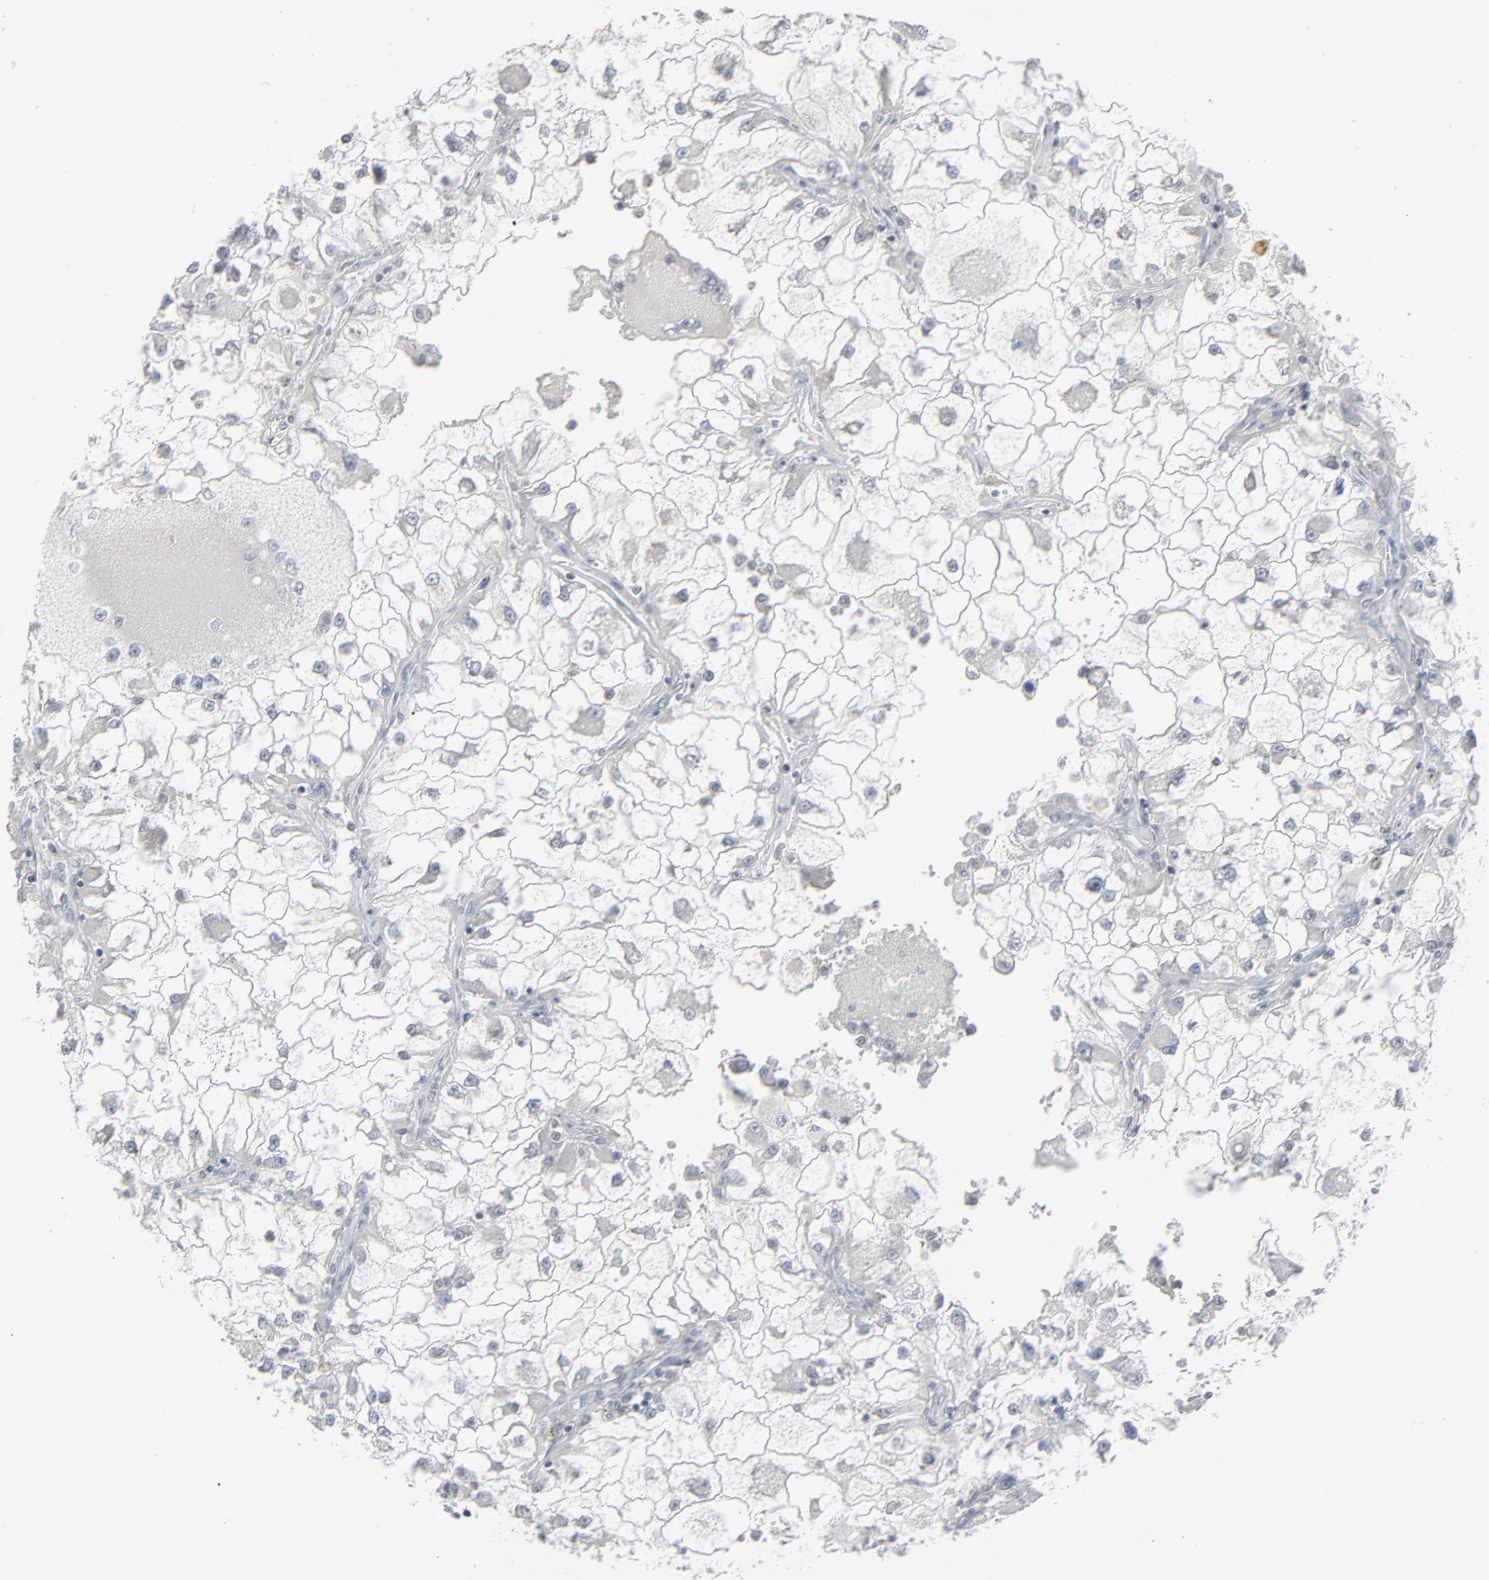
{"staining": {"intensity": "negative", "quantity": "none", "location": "none"}, "tissue": "renal cancer", "cell_type": "Tumor cells", "image_type": "cancer", "snomed": [{"axis": "morphology", "description": "Adenocarcinoma, NOS"}, {"axis": "topography", "description": "Kidney"}], "caption": "The photomicrograph reveals no staining of tumor cells in renal cancer (adenocarcinoma).", "gene": "SAGE1", "patient": {"sex": "female", "age": 73}}